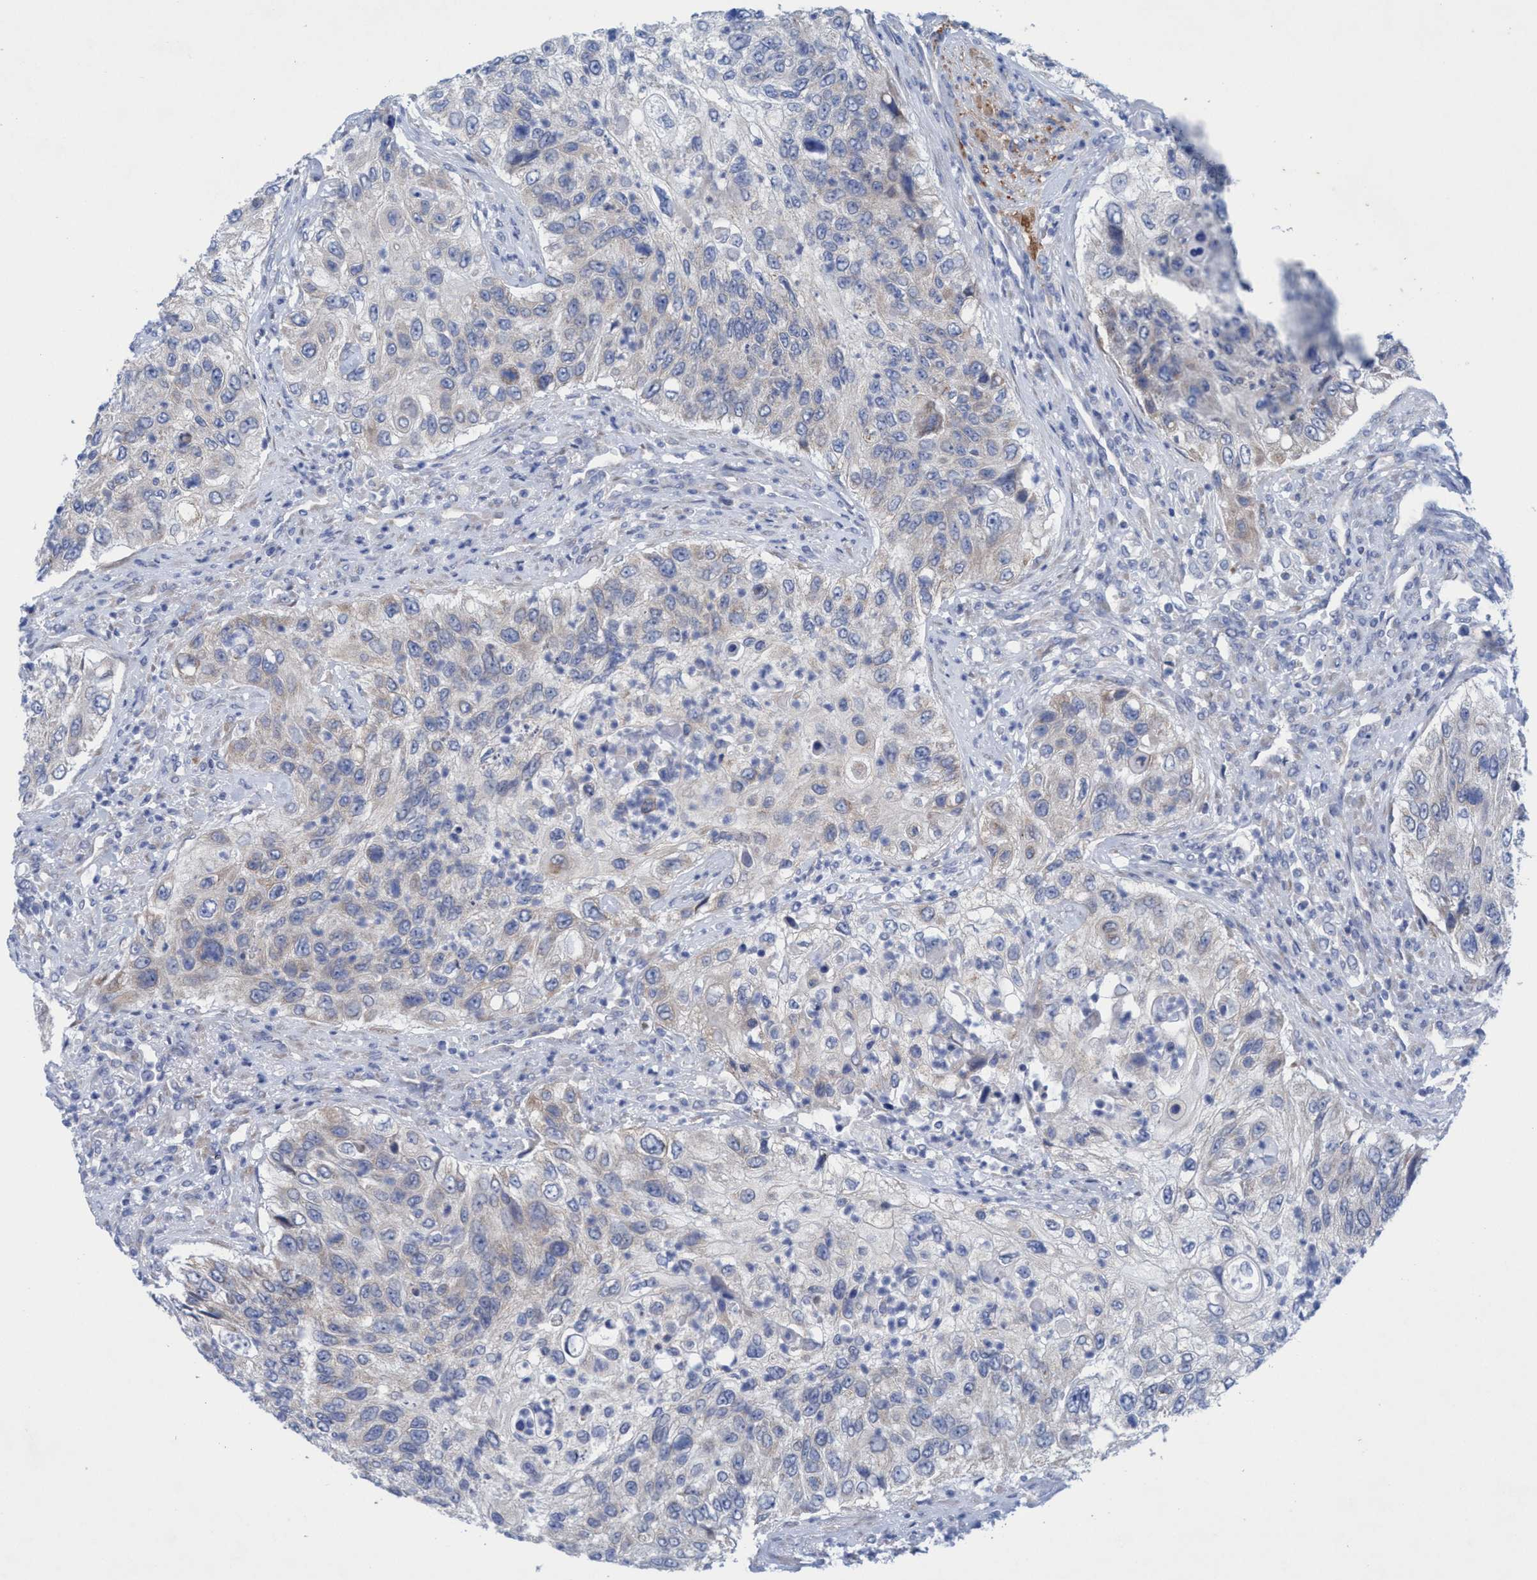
{"staining": {"intensity": "negative", "quantity": "none", "location": "none"}, "tissue": "urothelial cancer", "cell_type": "Tumor cells", "image_type": "cancer", "snomed": [{"axis": "morphology", "description": "Urothelial carcinoma, High grade"}, {"axis": "topography", "description": "Urinary bladder"}], "caption": "Tumor cells show no significant positivity in urothelial cancer. (Brightfield microscopy of DAB immunohistochemistry at high magnification).", "gene": "RSAD1", "patient": {"sex": "female", "age": 60}}